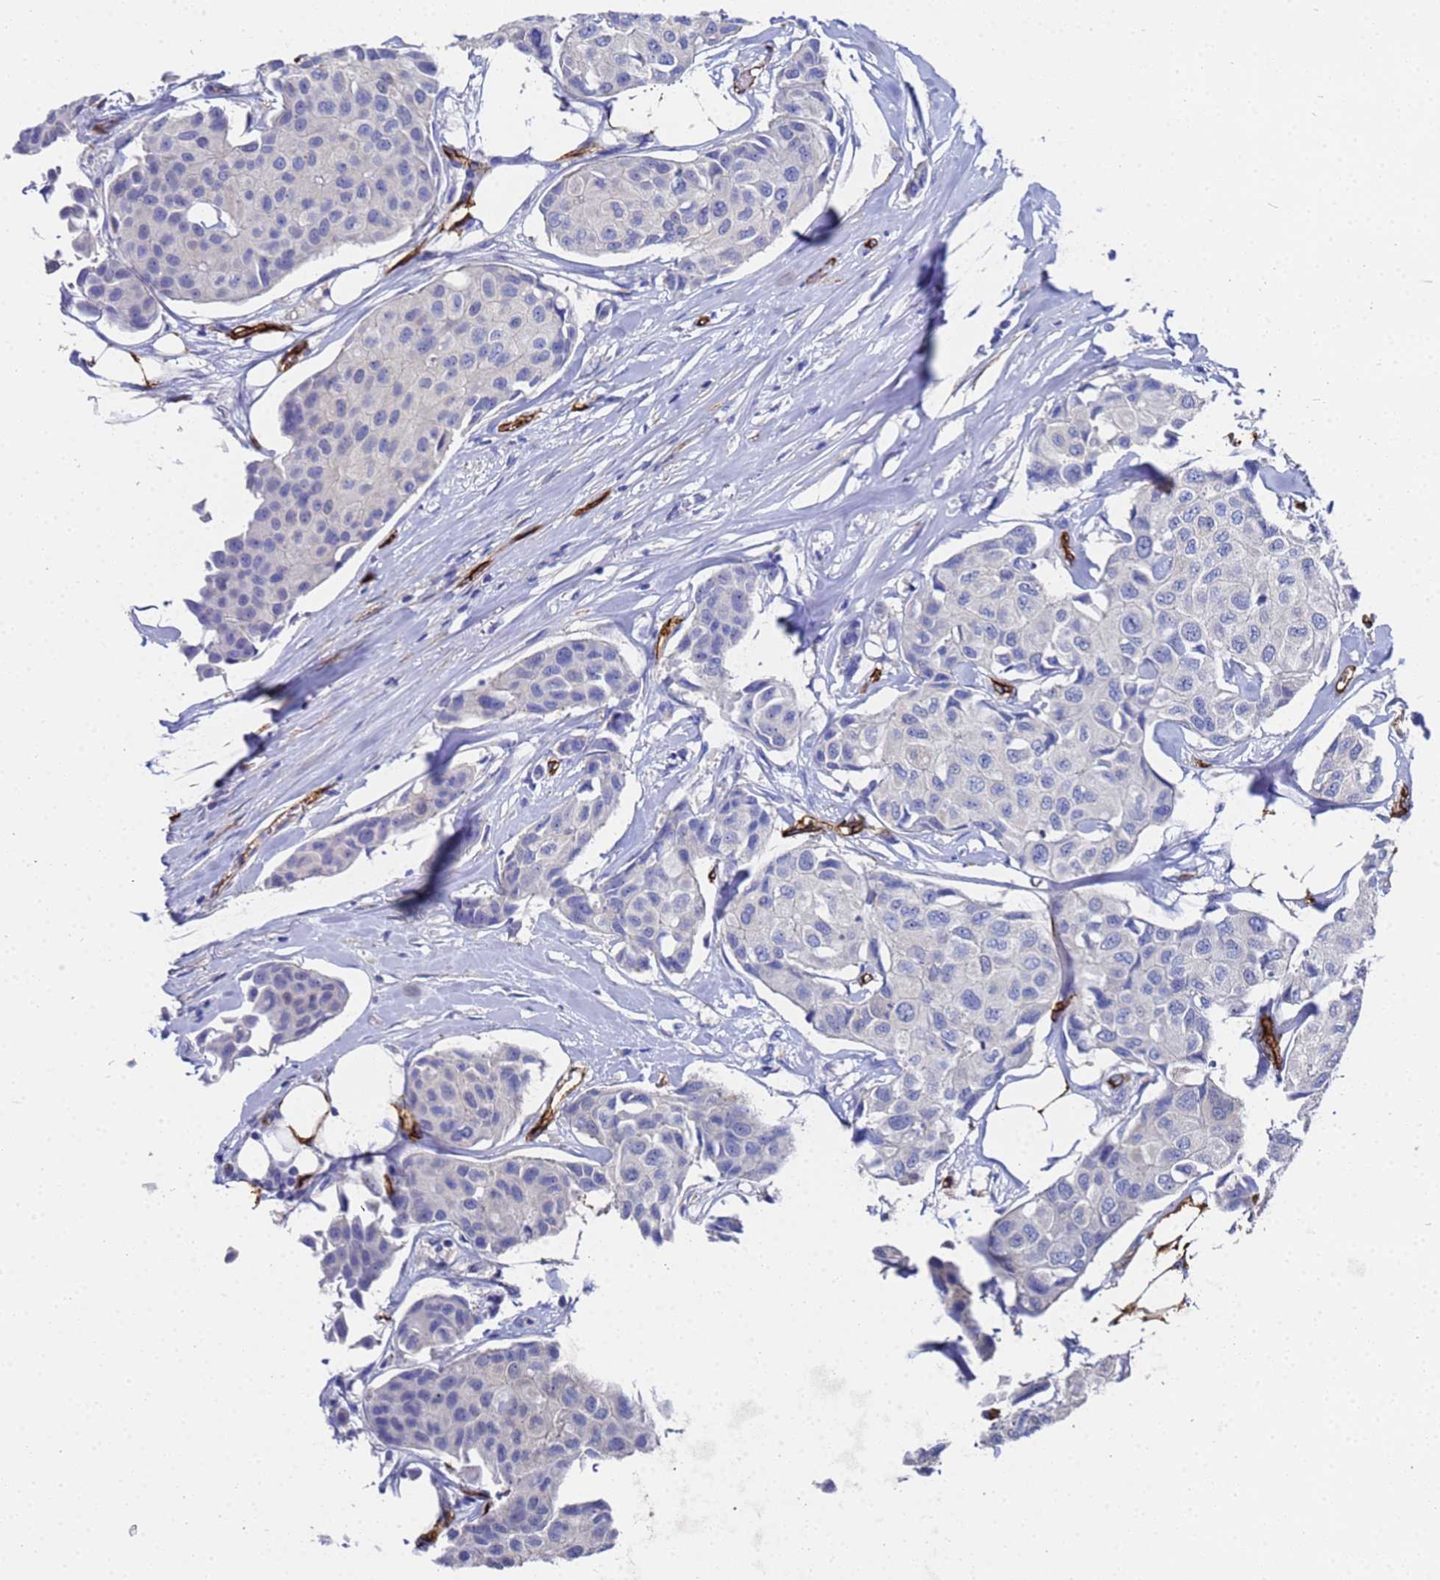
{"staining": {"intensity": "negative", "quantity": "none", "location": "none"}, "tissue": "breast cancer", "cell_type": "Tumor cells", "image_type": "cancer", "snomed": [{"axis": "morphology", "description": "Duct carcinoma"}, {"axis": "topography", "description": "Breast"}], "caption": "A micrograph of human invasive ductal carcinoma (breast) is negative for staining in tumor cells.", "gene": "ADIPOQ", "patient": {"sex": "female", "age": 80}}